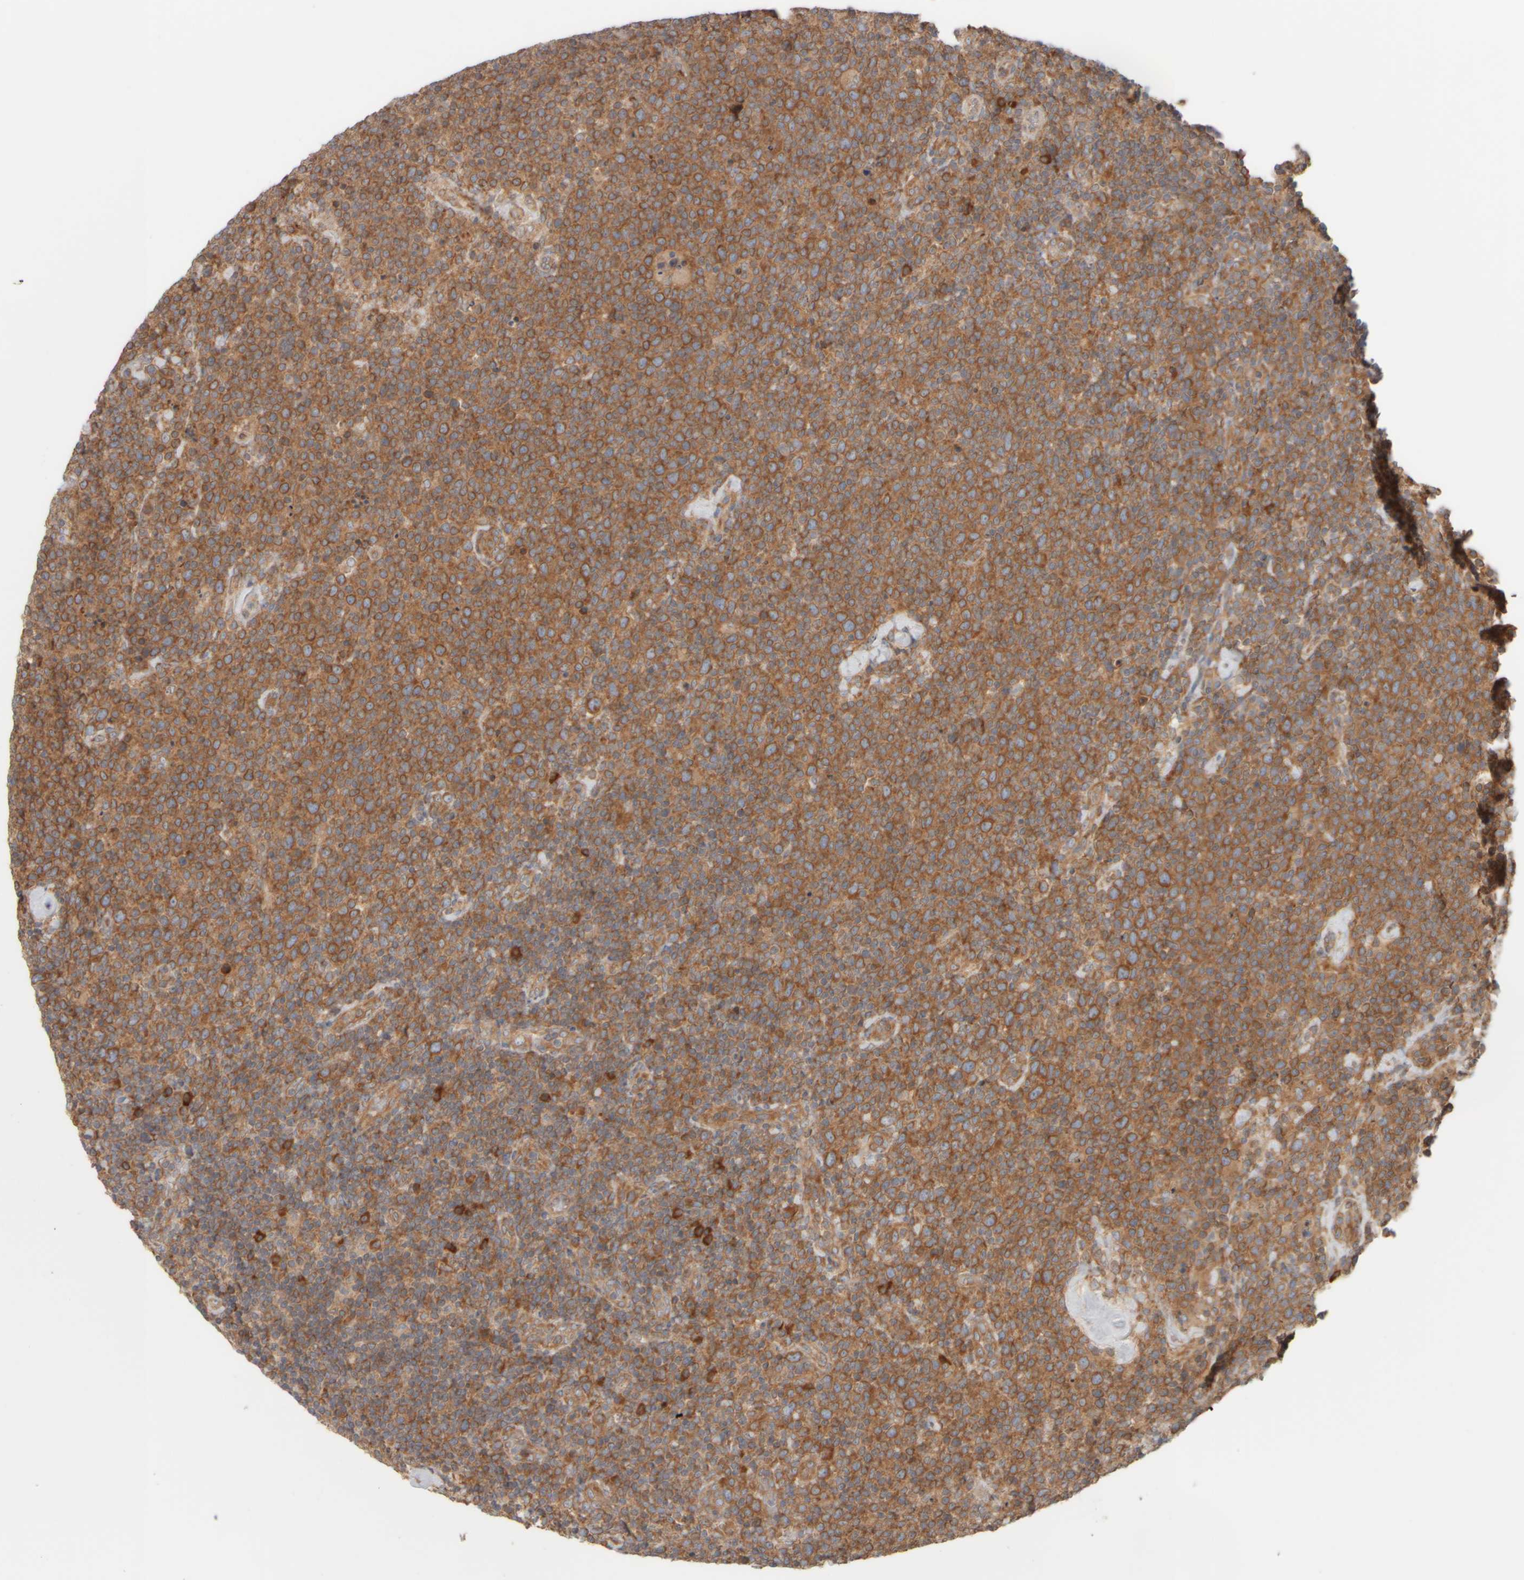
{"staining": {"intensity": "moderate", "quantity": ">75%", "location": "cytoplasmic/membranous"}, "tissue": "lymphoma", "cell_type": "Tumor cells", "image_type": "cancer", "snomed": [{"axis": "morphology", "description": "Malignant lymphoma, non-Hodgkin's type, High grade"}, {"axis": "topography", "description": "Lymph node"}], "caption": "Immunohistochemical staining of high-grade malignant lymphoma, non-Hodgkin's type displays medium levels of moderate cytoplasmic/membranous protein expression in approximately >75% of tumor cells.", "gene": "EIF2B3", "patient": {"sex": "male", "age": 61}}